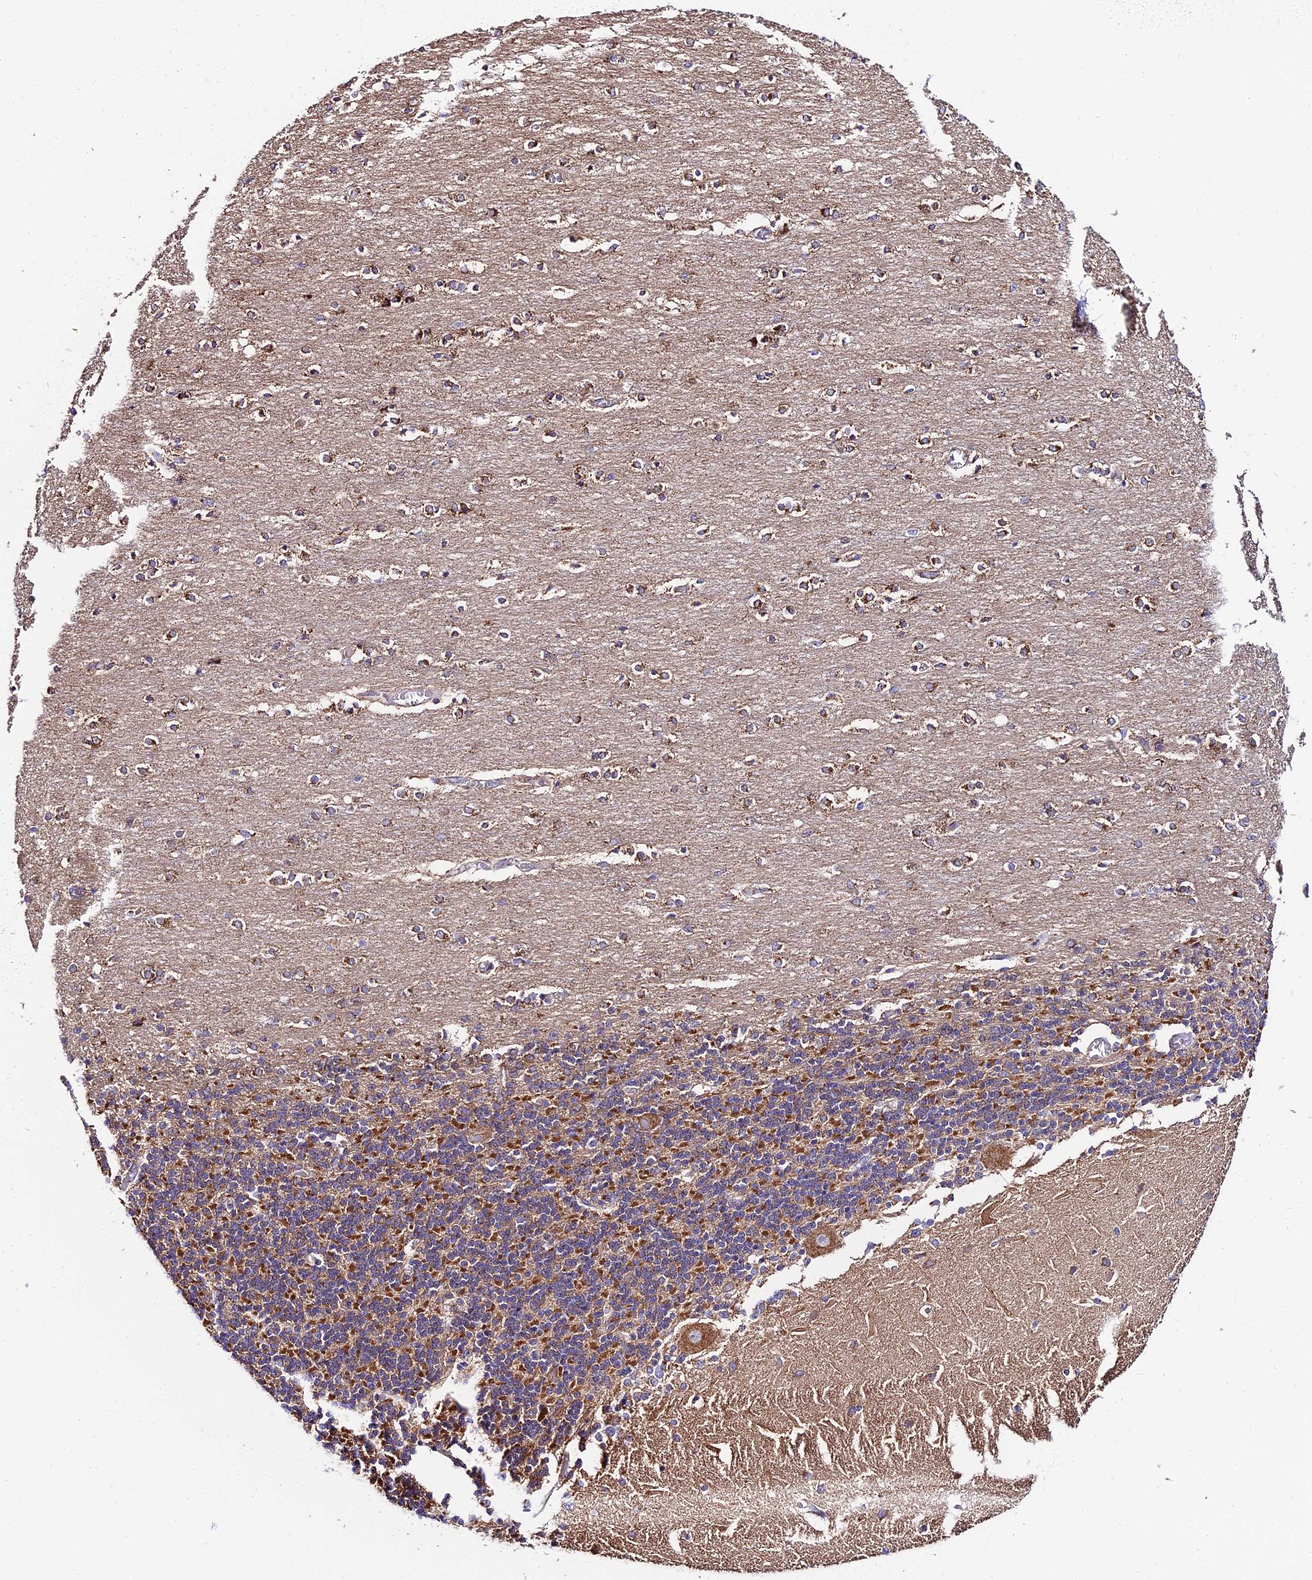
{"staining": {"intensity": "strong", "quantity": "25%-75%", "location": "cytoplasmic/membranous"}, "tissue": "cerebellum", "cell_type": "Cells in granular layer", "image_type": "normal", "snomed": [{"axis": "morphology", "description": "Normal tissue, NOS"}, {"axis": "topography", "description": "Cerebellum"}], "caption": "IHC (DAB (3,3'-diaminobenzidine)) staining of unremarkable human cerebellum displays strong cytoplasmic/membranous protein expression in about 25%-75% of cells in granular layer.", "gene": "OCIAD1", "patient": {"sex": "female", "age": 54}}